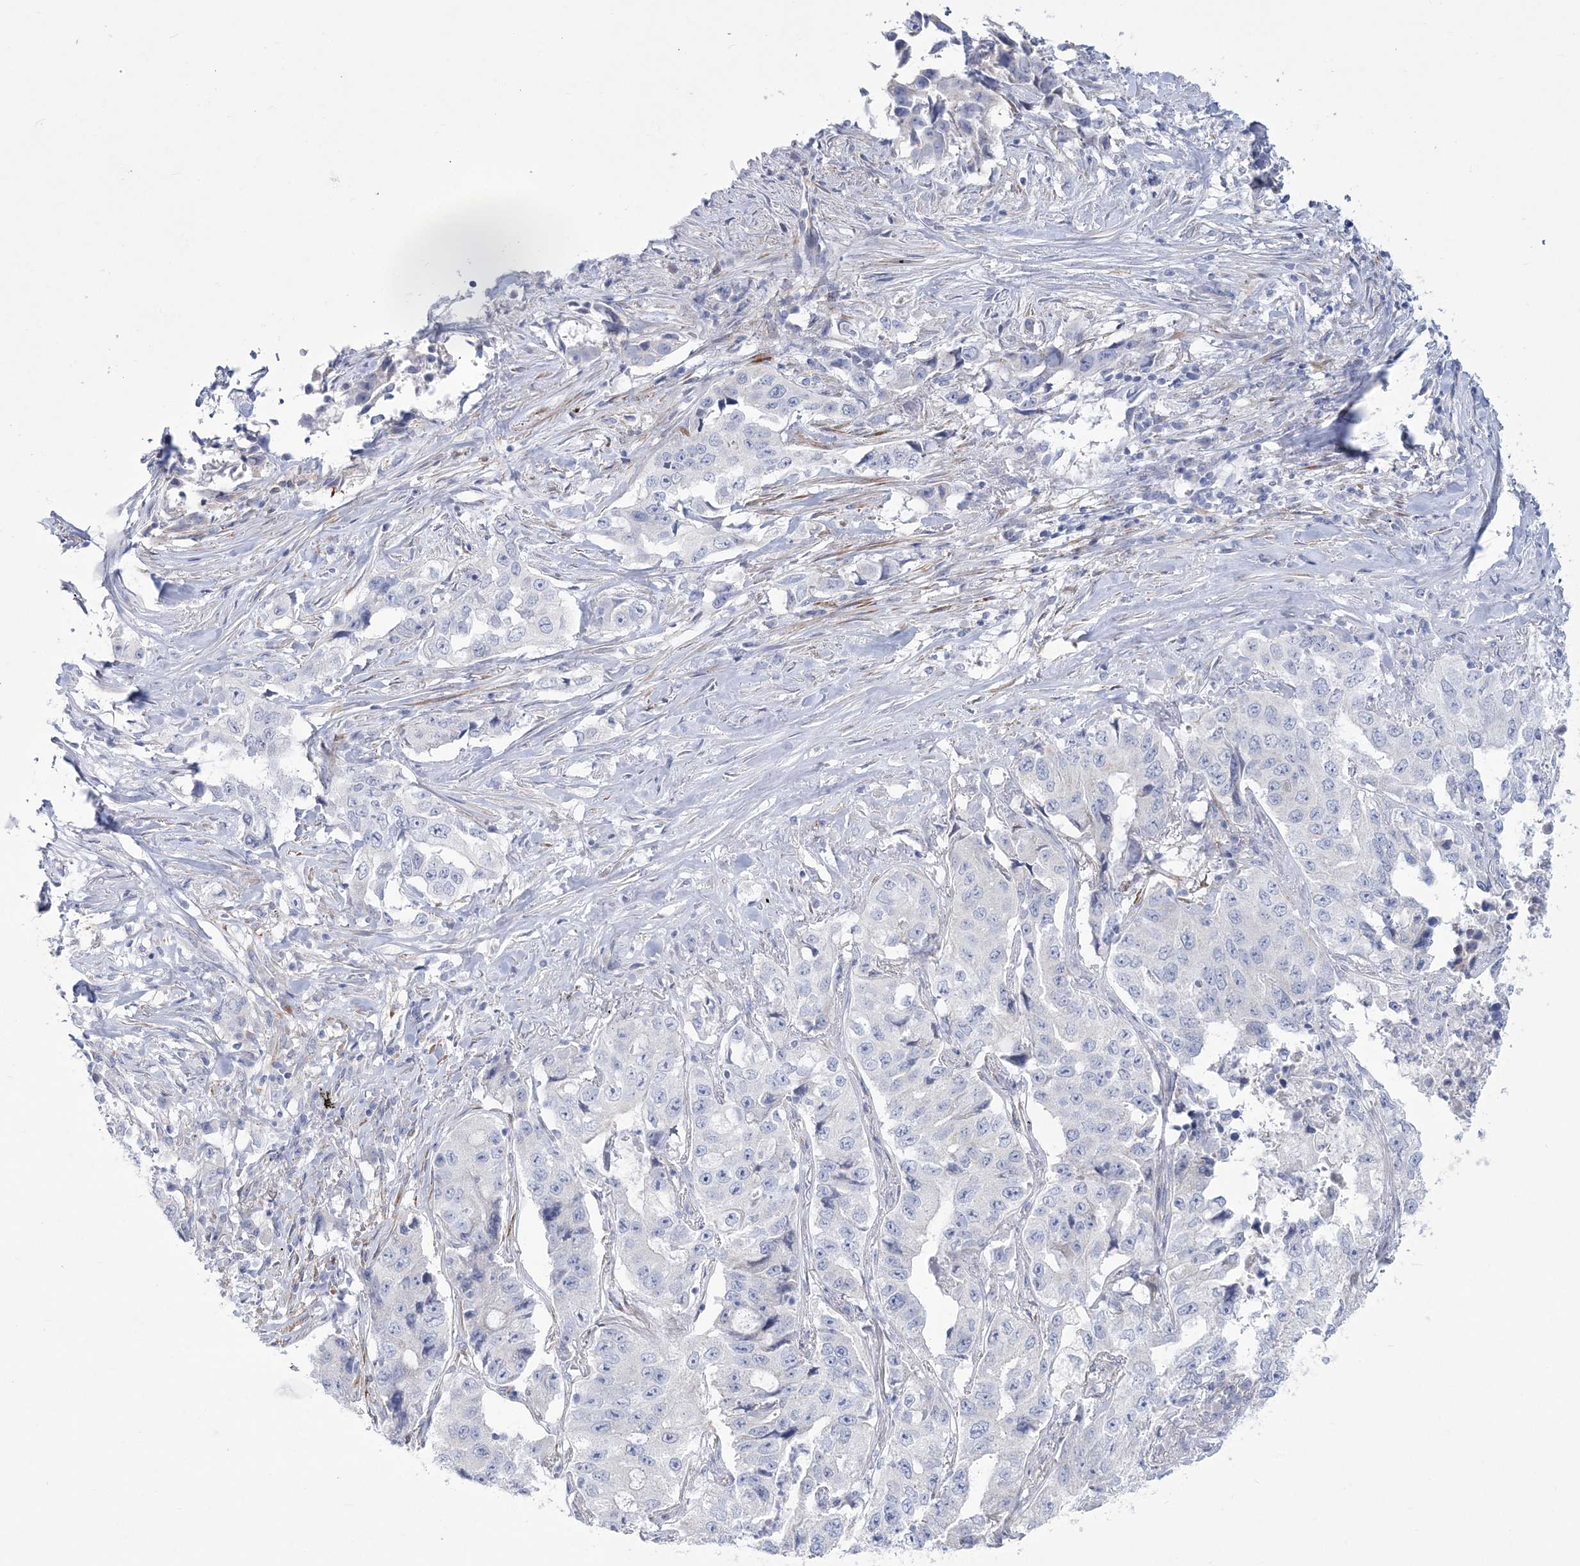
{"staining": {"intensity": "negative", "quantity": "none", "location": "none"}, "tissue": "lung cancer", "cell_type": "Tumor cells", "image_type": "cancer", "snomed": [{"axis": "morphology", "description": "Adenocarcinoma, NOS"}, {"axis": "topography", "description": "Lung"}], "caption": "The immunohistochemistry image has no significant staining in tumor cells of lung cancer tissue. (Brightfield microscopy of DAB (3,3'-diaminobenzidine) IHC at high magnification).", "gene": "WDR27", "patient": {"sex": "female", "age": 51}}